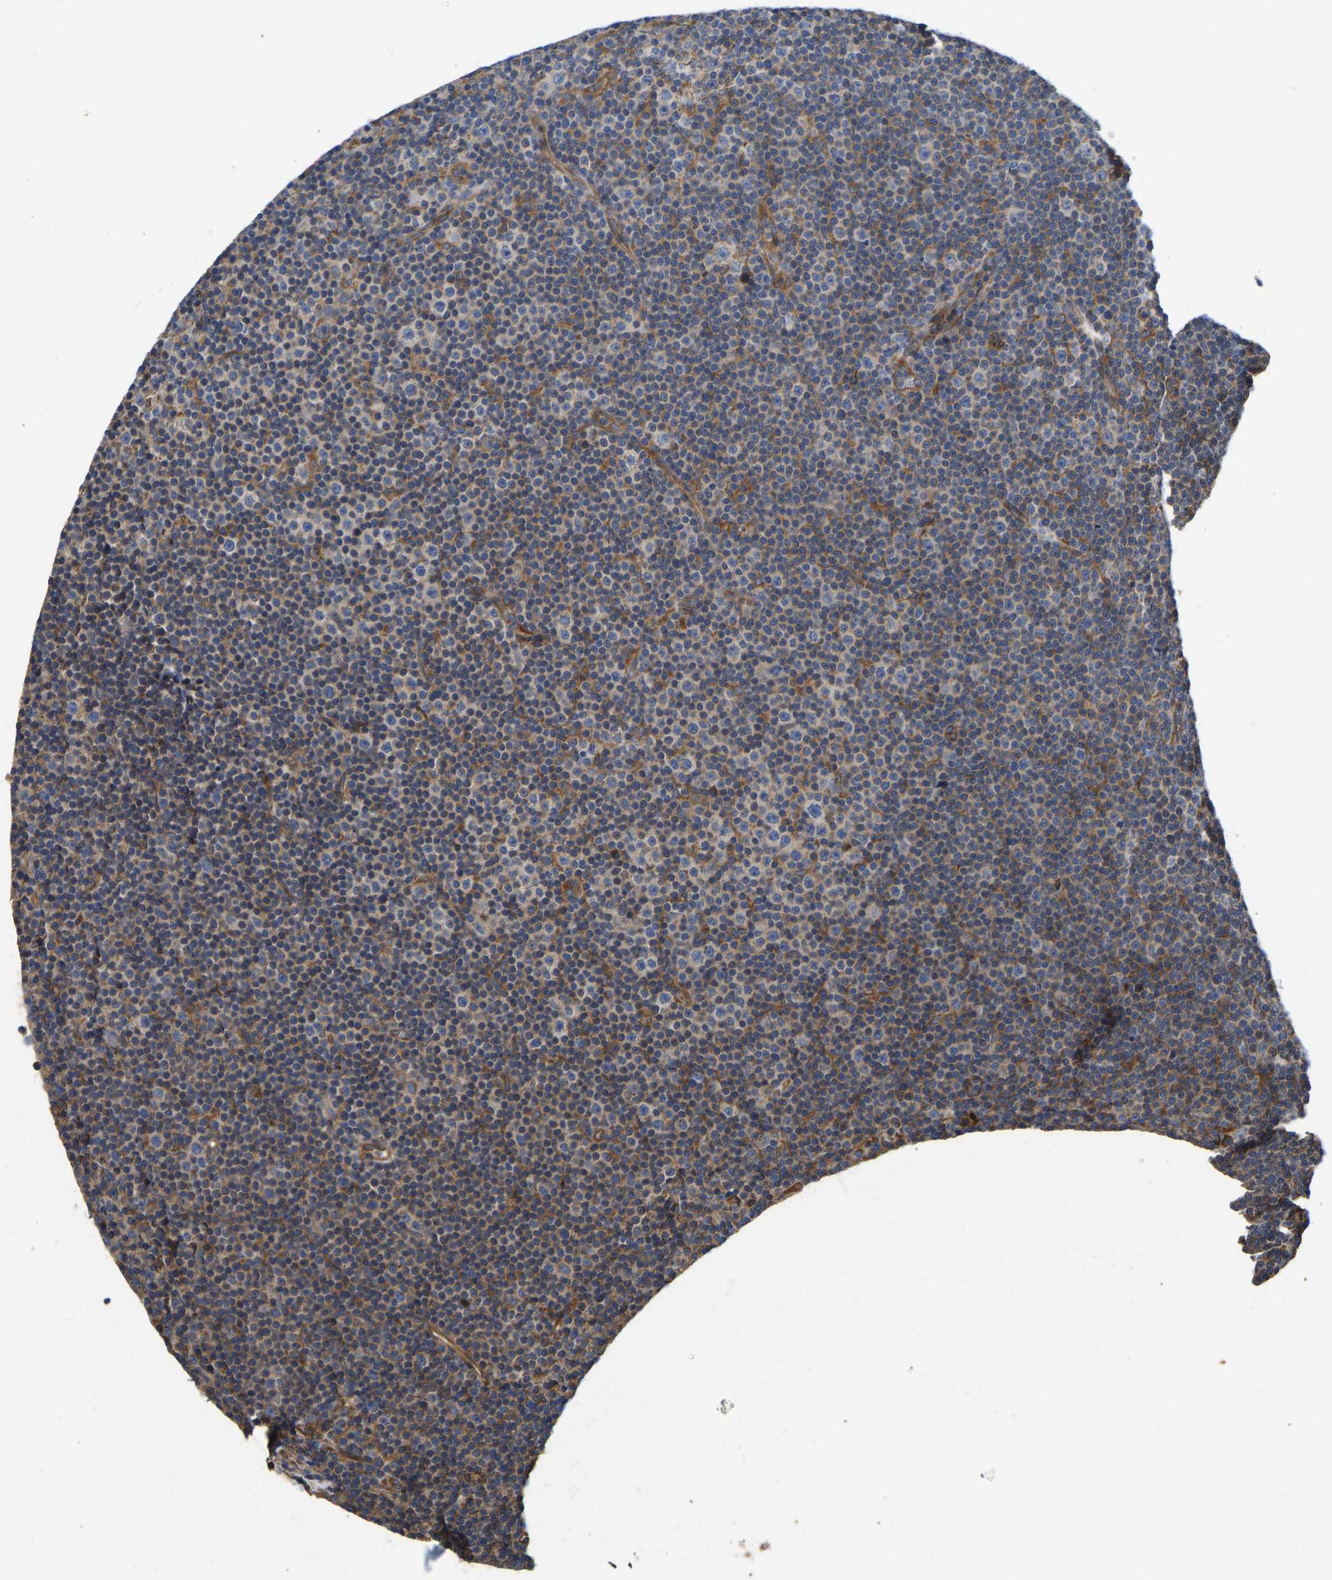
{"staining": {"intensity": "moderate", "quantity": "<25%", "location": "cytoplasmic/membranous"}, "tissue": "lymphoma", "cell_type": "Tumor cells", "image_type": "cancer", "snomed": [{"axis": "morphology", "description": "Malignant lymphoma, non-Hodgkin's type, Low grade"}, {"axis": "topography", "description": "Lymph node"}], "caption": "An IHC histopathology image of neoplastic tissue is shown. Protein staining in brown shows moderate cytoplasmic/membranous positivity in malignant lymphoma, non-Hodgkin's type (low-grade) within tumor cells.", "gene": "FLNB", "patient": {"sex": "female", "age": 67}}